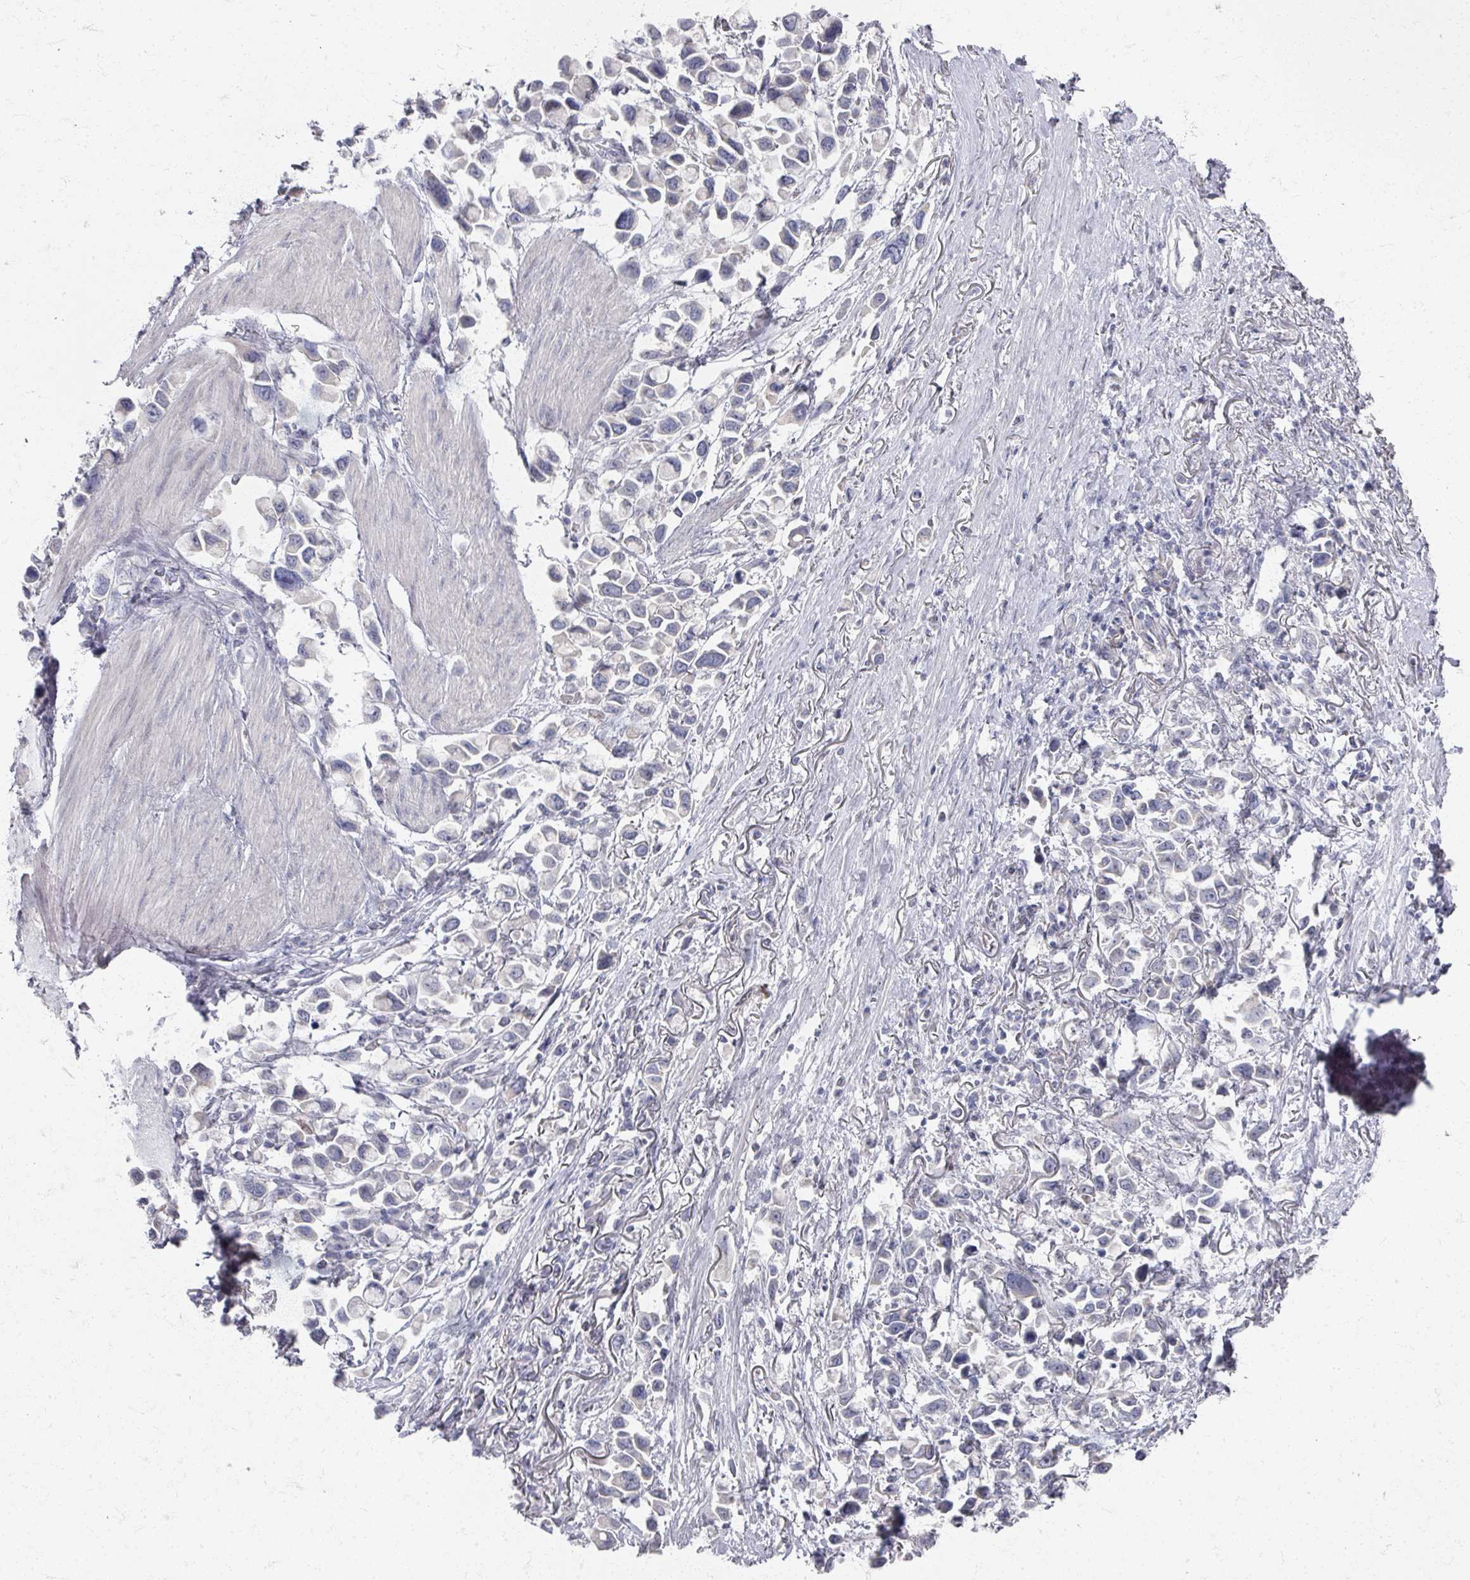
{"staining": {"intensity": "negative", "quantity": "none", "location": "none"}, "tissue": "stomach cancer", "cell_type": "Tumor cells", "image_type": "cancer", "snomed": [{"axis": "morphology", "description": "Adenocarcinoma, NOS"}, {"axis": "topography", "description": "Stomach"}], "caption": "Photomicrograph shows no significant protein expression in tumor cells of stomach cancer. (DAB (3,3'-diaminobenzidine) IHC, high magnification).", "gene": "TTYH3", "patient": {"sex": "female", "age": 81}}